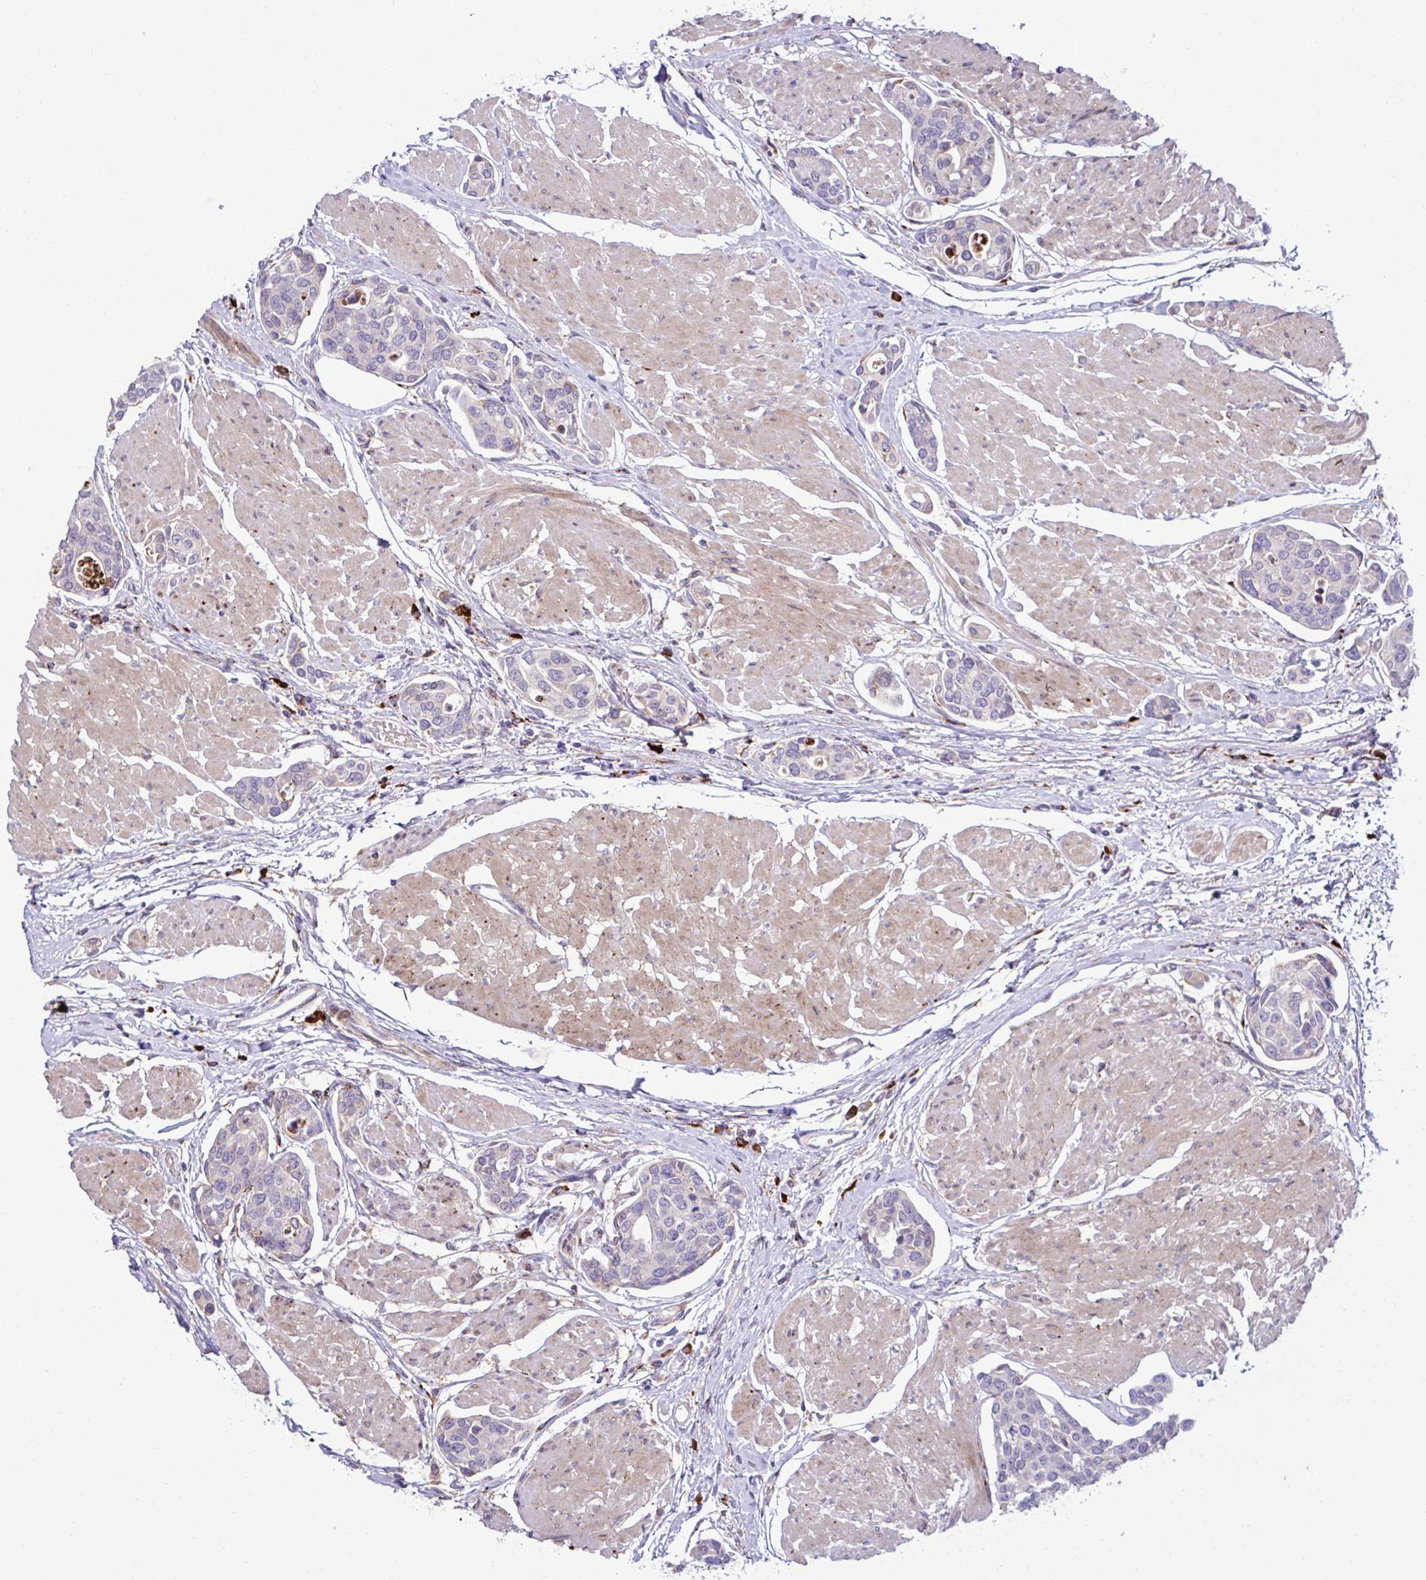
{"staining": {"intensity": "negative", "quantity": "none", "location": "none"}, "tissue": "urothelial cancer", "cell_type": "Tumor cells", "image_type": "cancer", "snomed": [{"axis": "morphology", "description": "Urothelial carcinoma, High grade"}, {"axis": "topography", "description": "Urinary bladder"}], "caption": "Human urothelial cancer stained for a protein using immunohistochemistry (IHC) demonstrates no staining in tumor cells.", "gene": "LIMS1", "patient": {"sex": "male", "age": 78}}